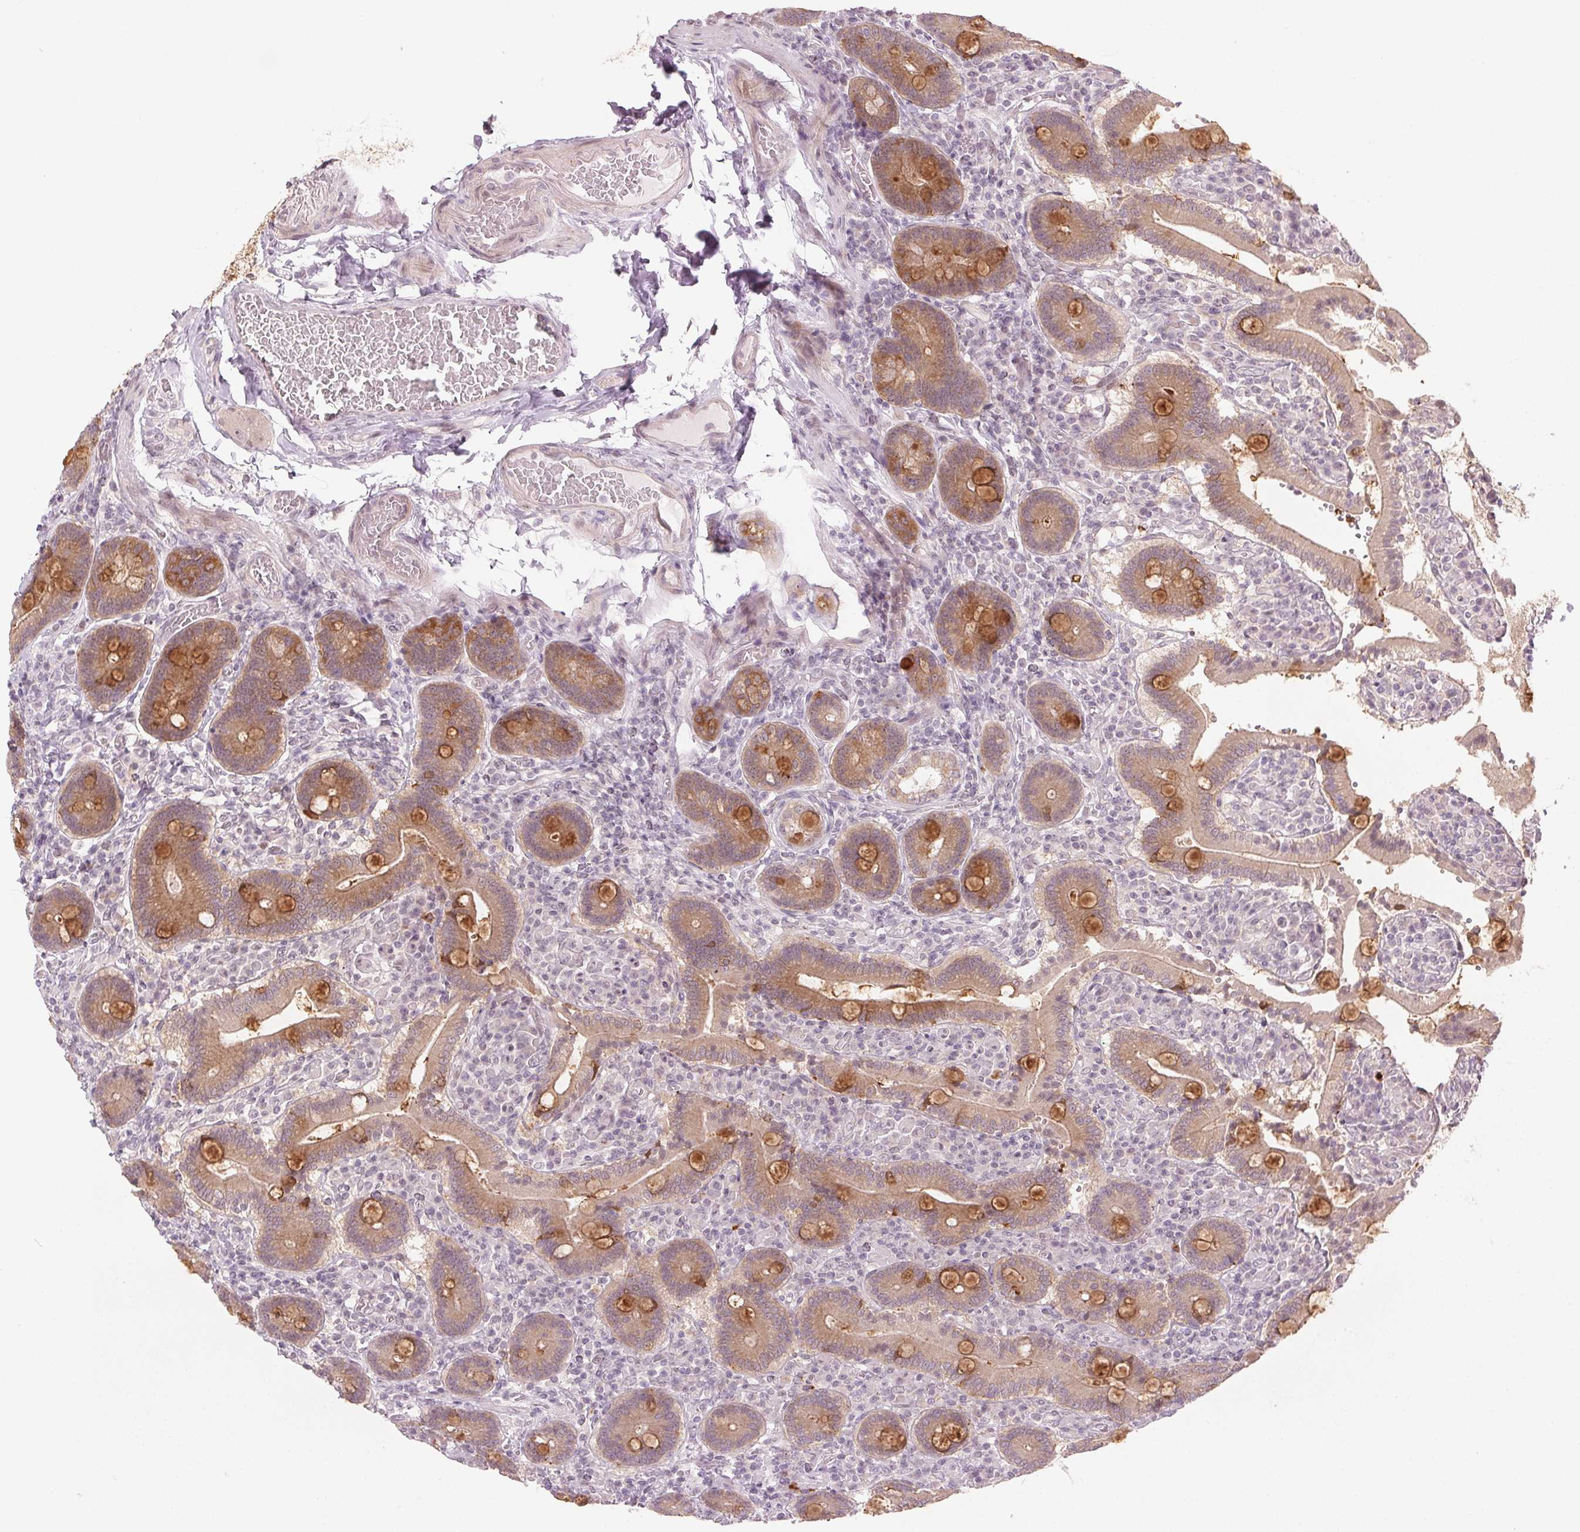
{"staining": {"intensity": "strong", "quantity": "25%-75%", "location": "cytoplasmic/membranous"}, "tissue": "duodenum", "cell_type": "Glandular cells", "image_type": "normal", "snomed": [{"axis": "morphology", "description": "Normal tissue, NOS"}, {"axis": "topography", "description": "Duodenum"}], "caption": "Human duodenum stained with a brown dye shows strong cytoplasmic/membranous positive positivity in approximately 25%-75% of glandular cells.", "gene": "TMED6", "patient": {"sex": "female", "age": 62}}